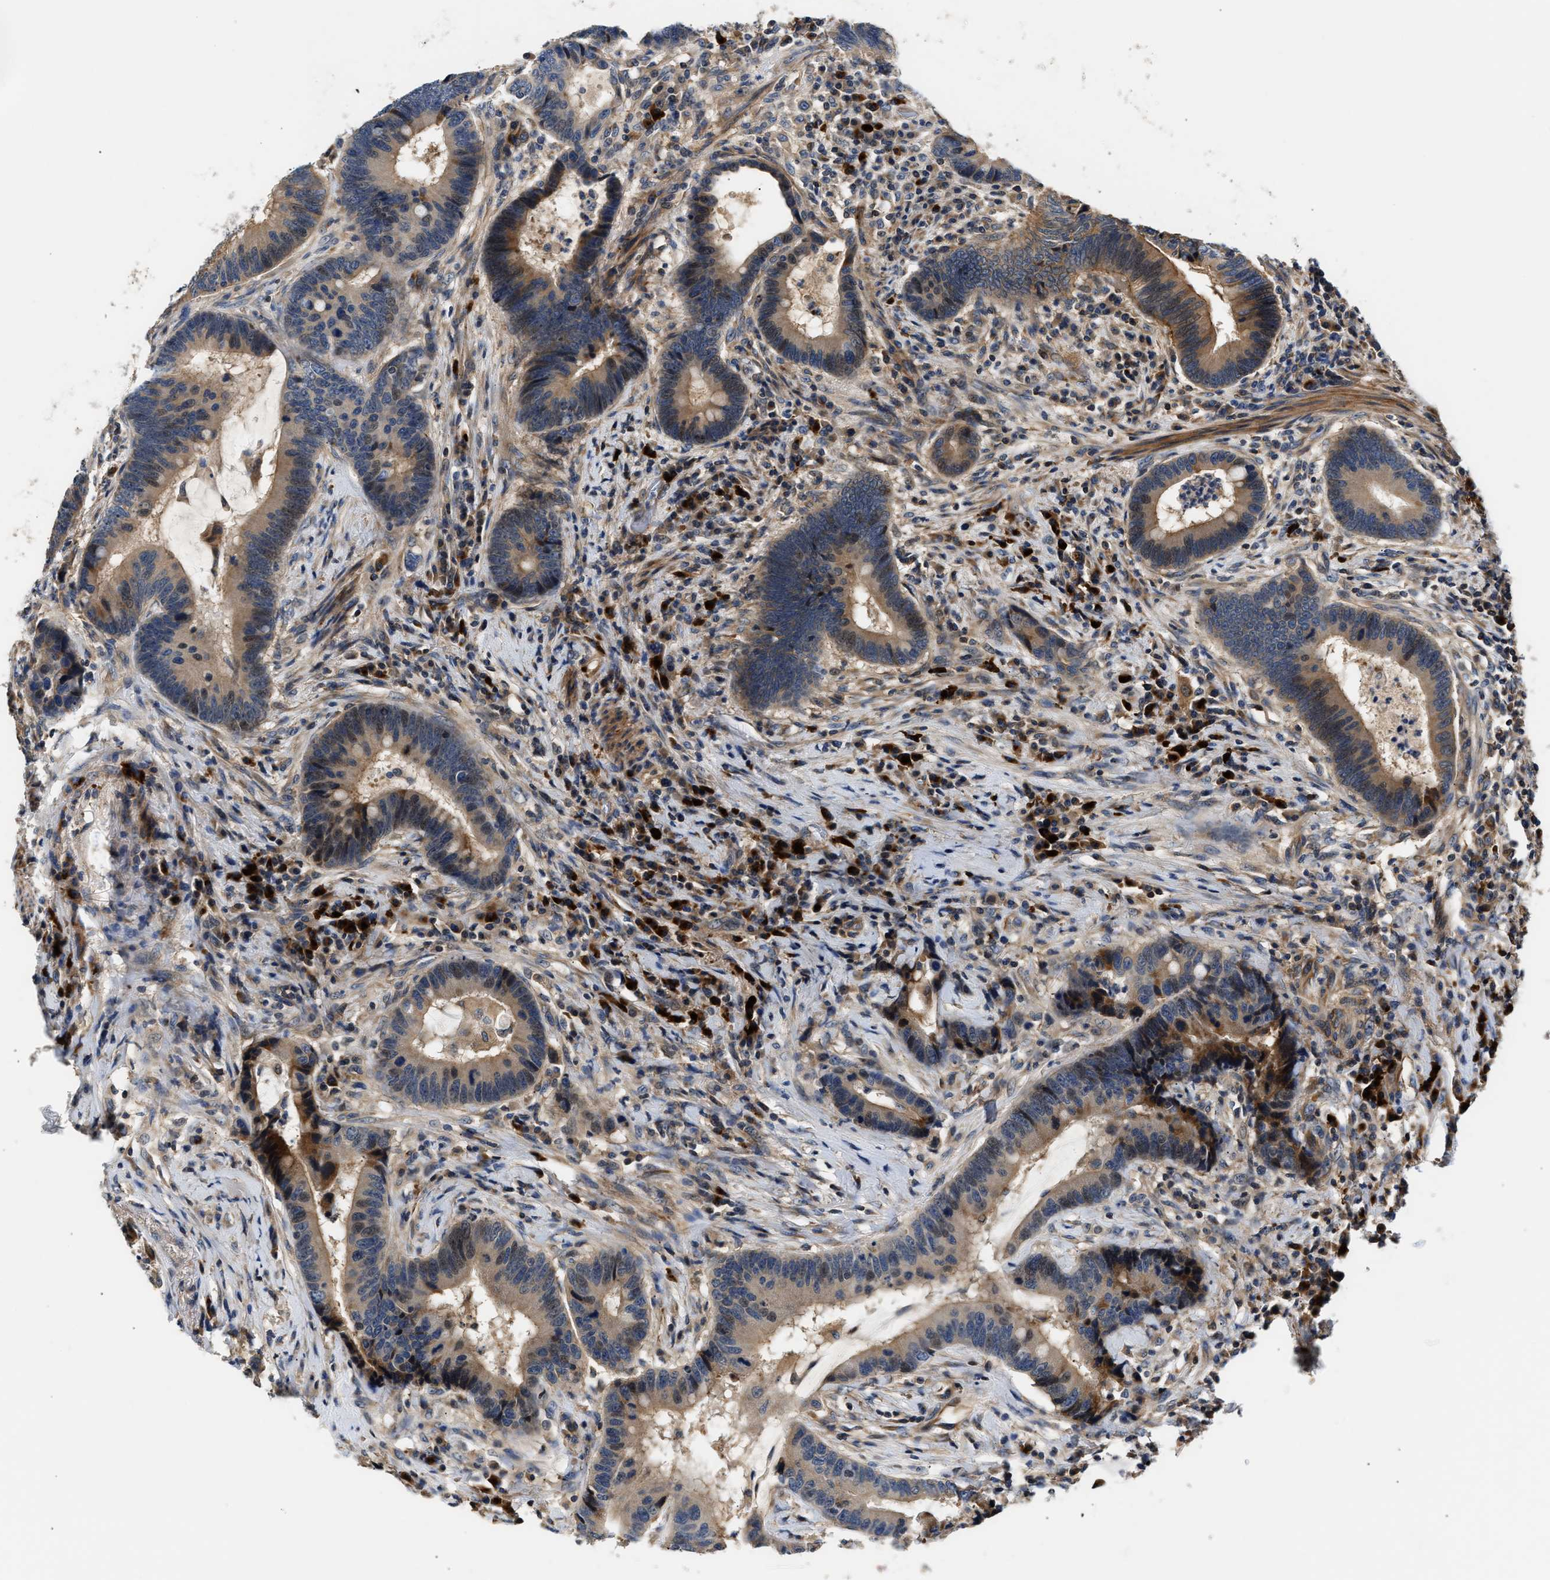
{"staining": {"intensity": "moderate", "quantity": ">75%", "location": "cytoplasmic/membranous,nuclear"}, "tissue": "colorectal cancer", "cell_type": "Tumor cells", "image_type": "cancer", "snomed": [{"axis": "morphology", "description": "Adenocarcinoma, NOS"}, {"axis": "topography", "description": "Rectum"}, {"axis": "topography", "description": "Anal"}], "caption": "High-power microscopy captured an immunohistochemistry photomicrograph of colorectal cancer (adenocarcinoma), revealing moderate cytoplasmic/membranous and nuclear staining in about >75% of tumor cells. Using DAB (brown) and hematoxylin (blue) stains, captured at high magnification using brightfield microscopy.", "gene": "TEX2", "patient": {"sex": "female", "age": 89}}